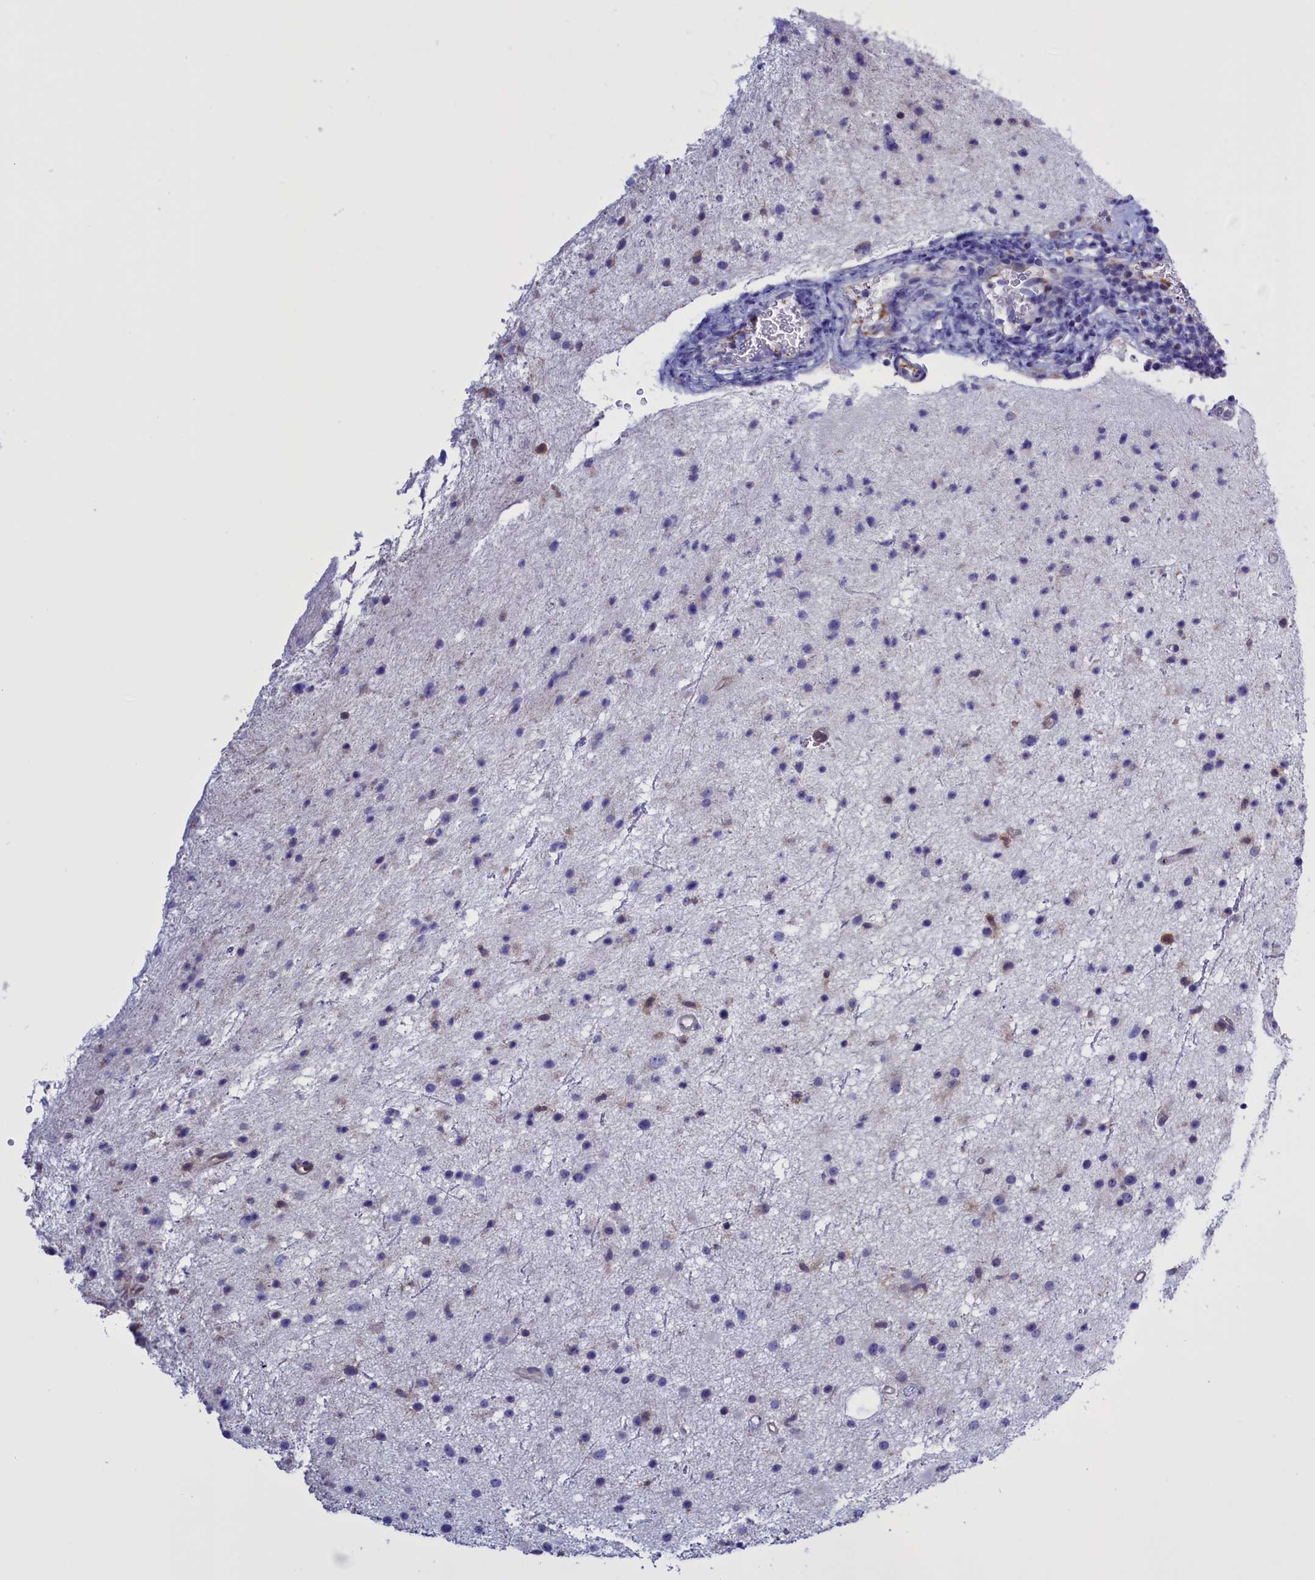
{"staining": {"intensity": "negative", "quantity": "none", "location": "none"}, "tissue": "glioma", "cell_type": "Tumor cells", "image_type": "cancer", "snomed": [{"axis": "morphology", "description": "Glioma, malignant, Low grade"}, {"axis": "topography", "description": "Cerebral cortex"}], "caption": "Immunohistochemistry image of human low-grade glioma (malignant) stained for a protein (brown), which shows no expression in tumor cells. (DAB IHC visualized using brightfield microscopy, high magnification).", "gene": "ARHGAP18", "patient": {"sex": "female", "age": 39}}